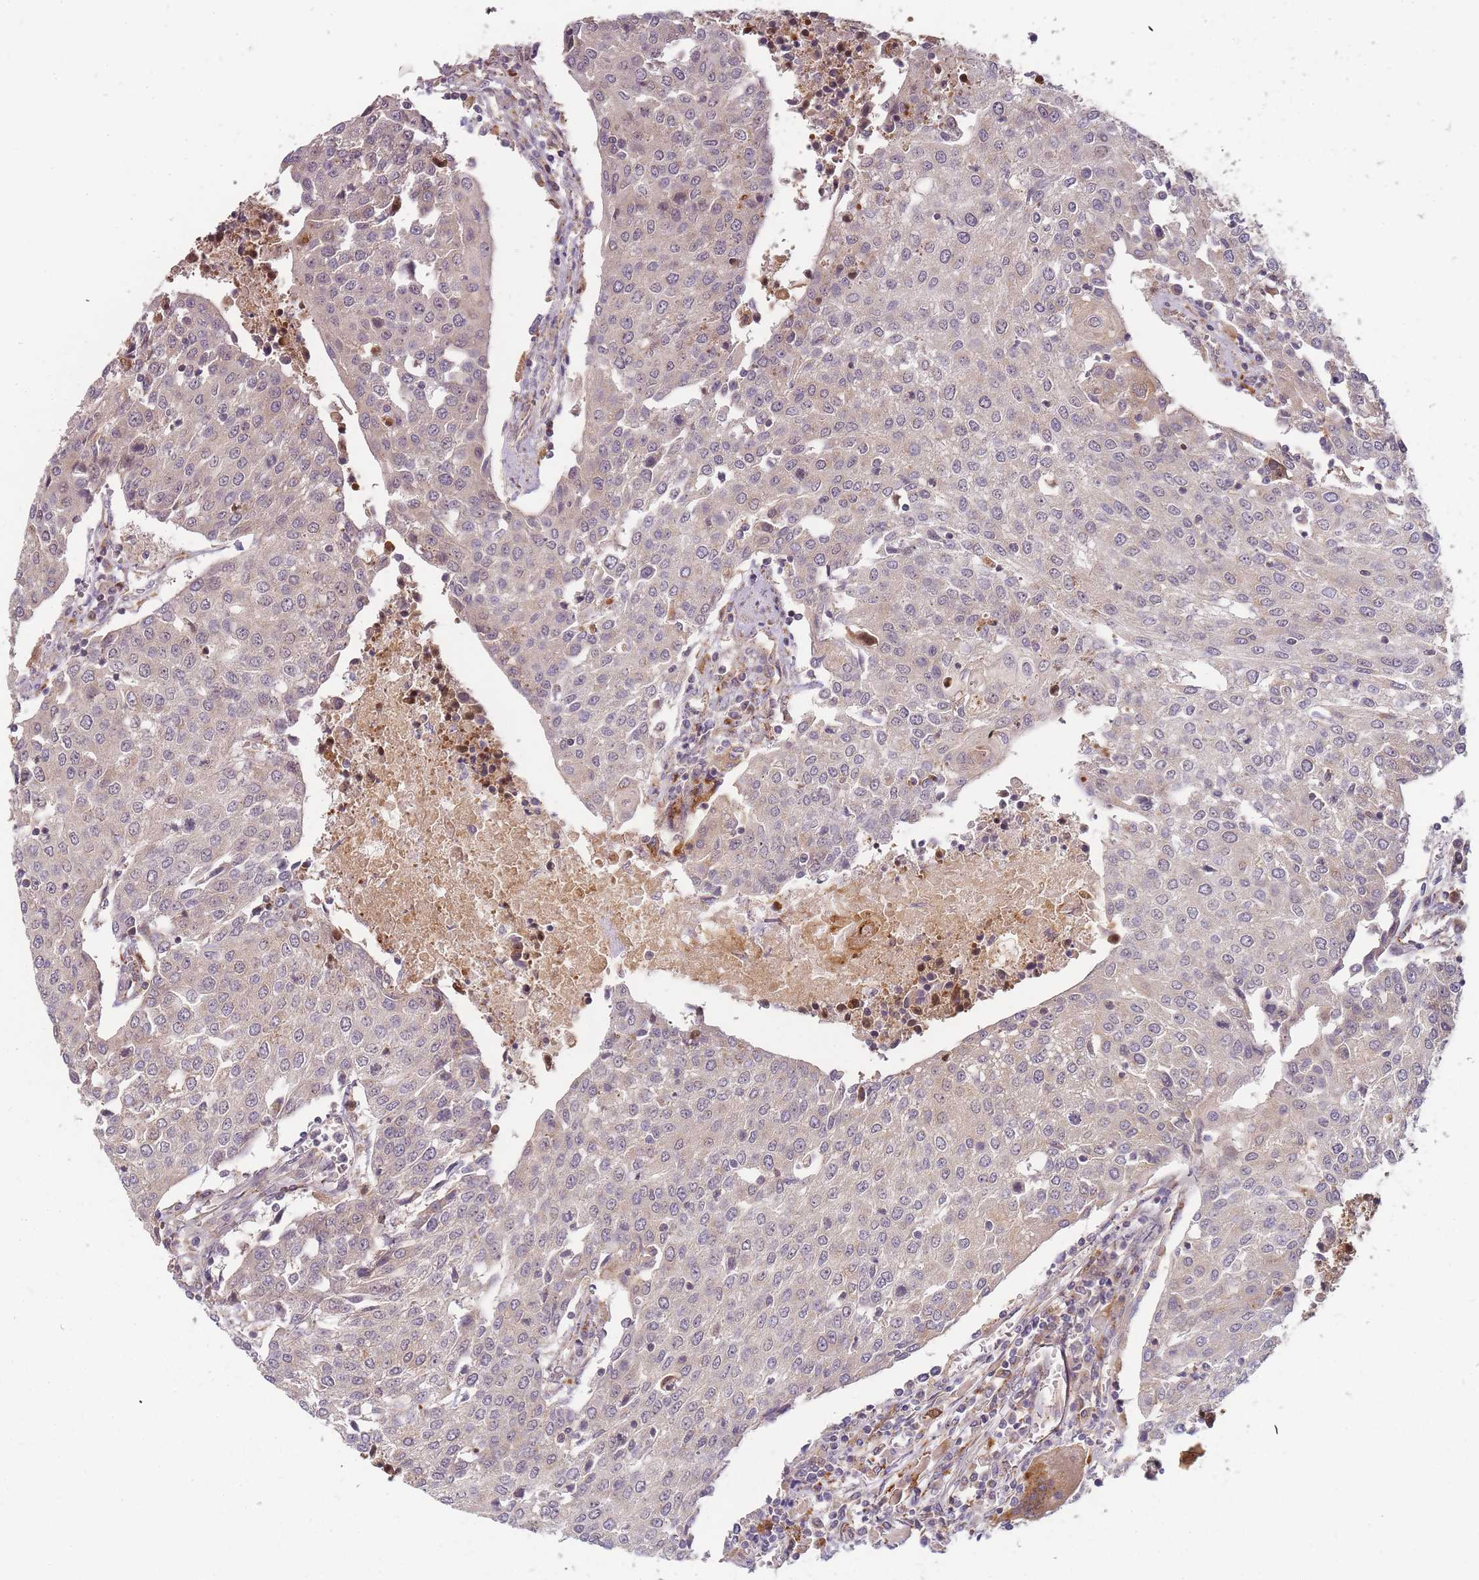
{"staining": {"intensity": "weak", "quantity": "<25%", "location": "cytoplasmic/membranous"}, "tissue": "urothelial cancer", "cell_type": "Tumor cells", "image_type": "cancer", "snomed": [{"axis": "morphology", "description": "Urothelial carcinoma, High grade"}, {"axis": "topography", "description": "Urinary bladder"}], "caption": "Micrograph shows no significant protein positivity in tumor cells of urothelial cancer.", "gene": "ATG5", "patient": {"sex": "female", "age": 85}}